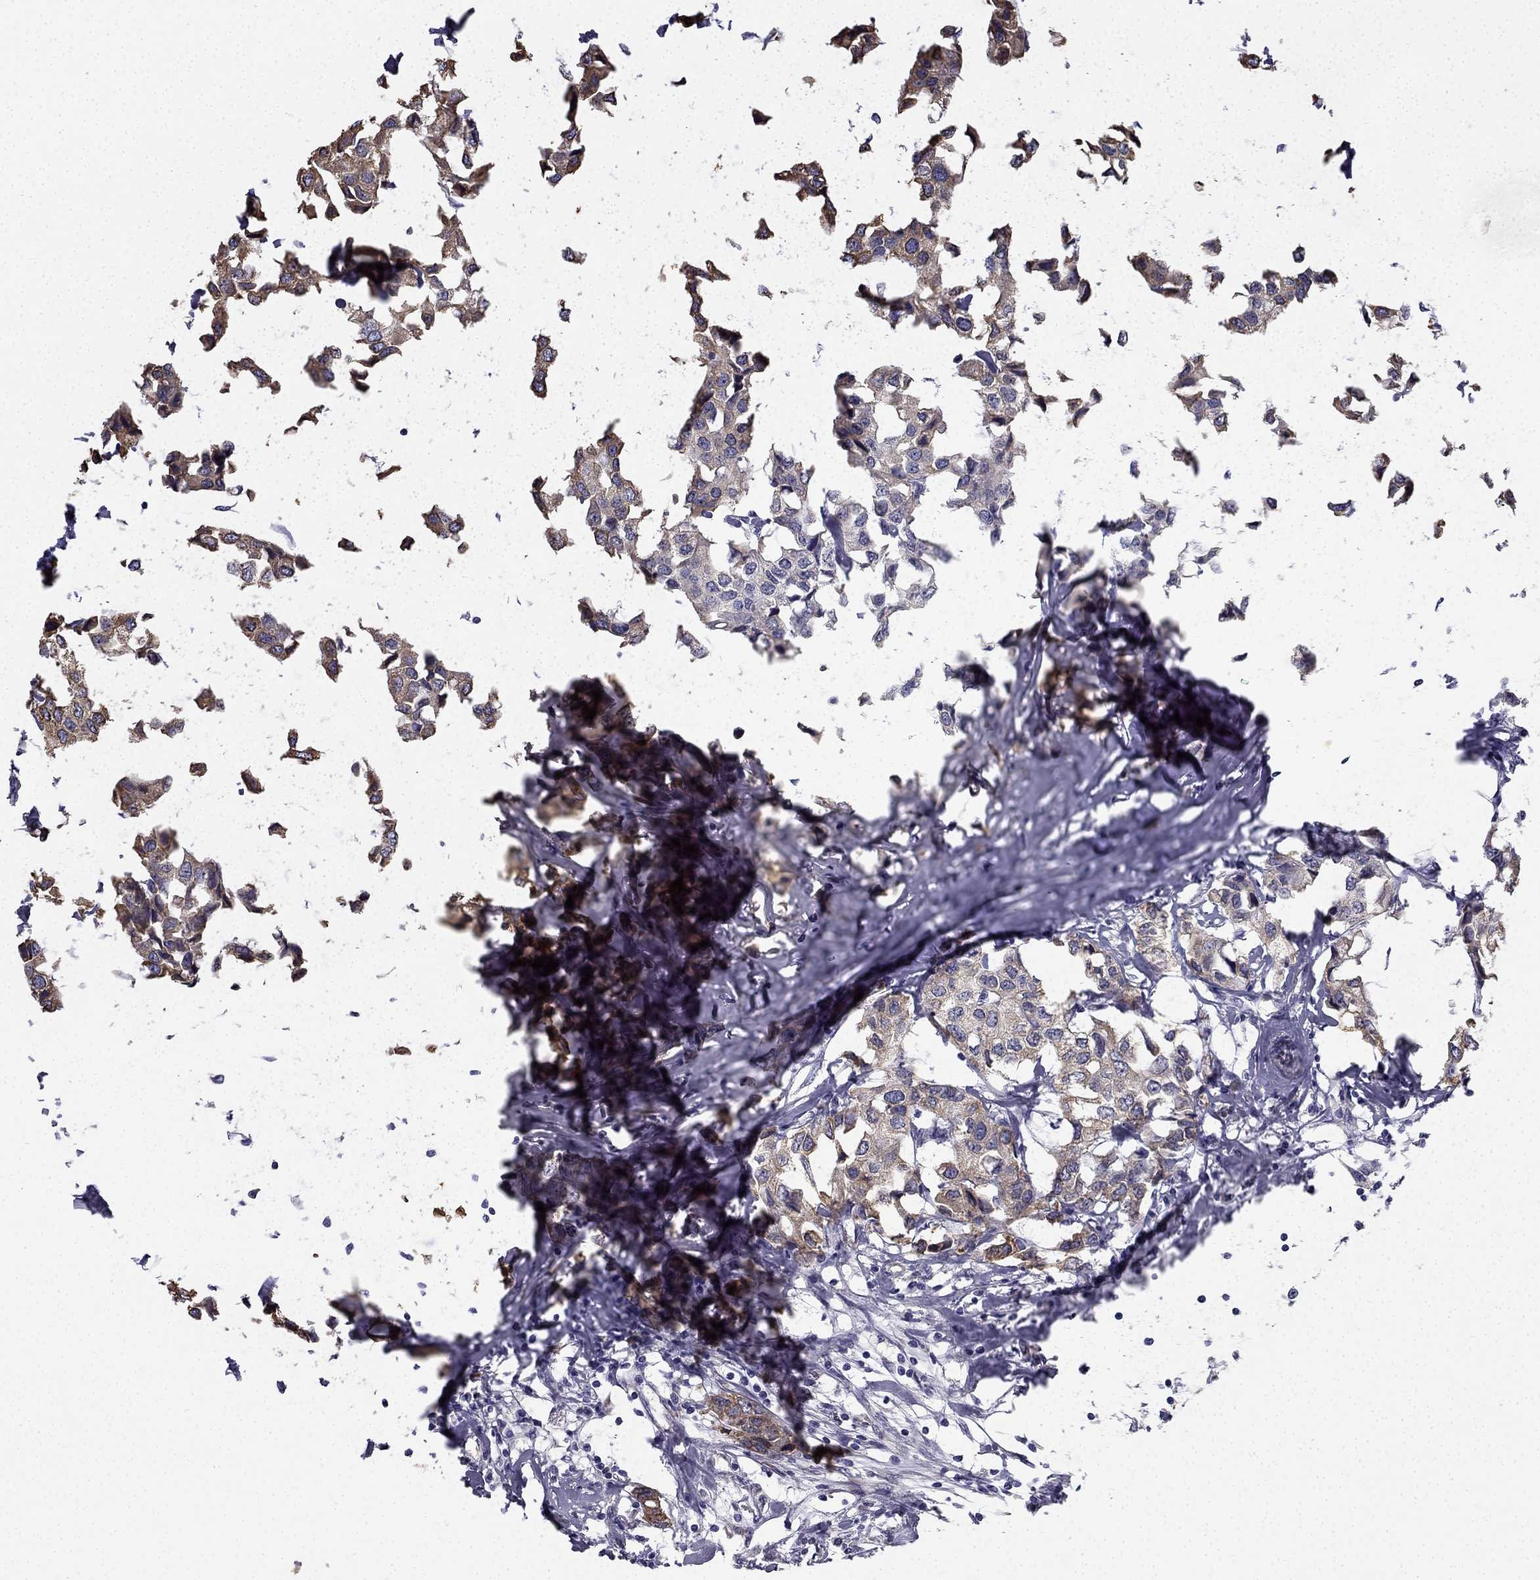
{"staining": {"intensity": "weak", "quantity": ">75%", "location": "cytoplasmic/membranous"}, "tissue": "breast cancer", "cell_type": "Tumor cells", "image_type": "cancer", "snomed": [{"axis": "morphology", "description": "Duct carcinoma"}, {"axis": "topography", "description": "Breast"}], "caption": "Immunohistochemistry staining of breast cancer (invasive ductal carcinoma), which exhibits low levels of weak cytoplasmic/membranous positivity in about >75% of tumor cells indicating weak cytoplasmic/membranous protein positivity. The staining was performed using DAB (3,3'-diaminobenzidine) (brown) for protein detection and nuclei were counterstained in hematoxylin (blue).", "gene": "CCDC40", "patient": {"sex": "female", "age": 80}}